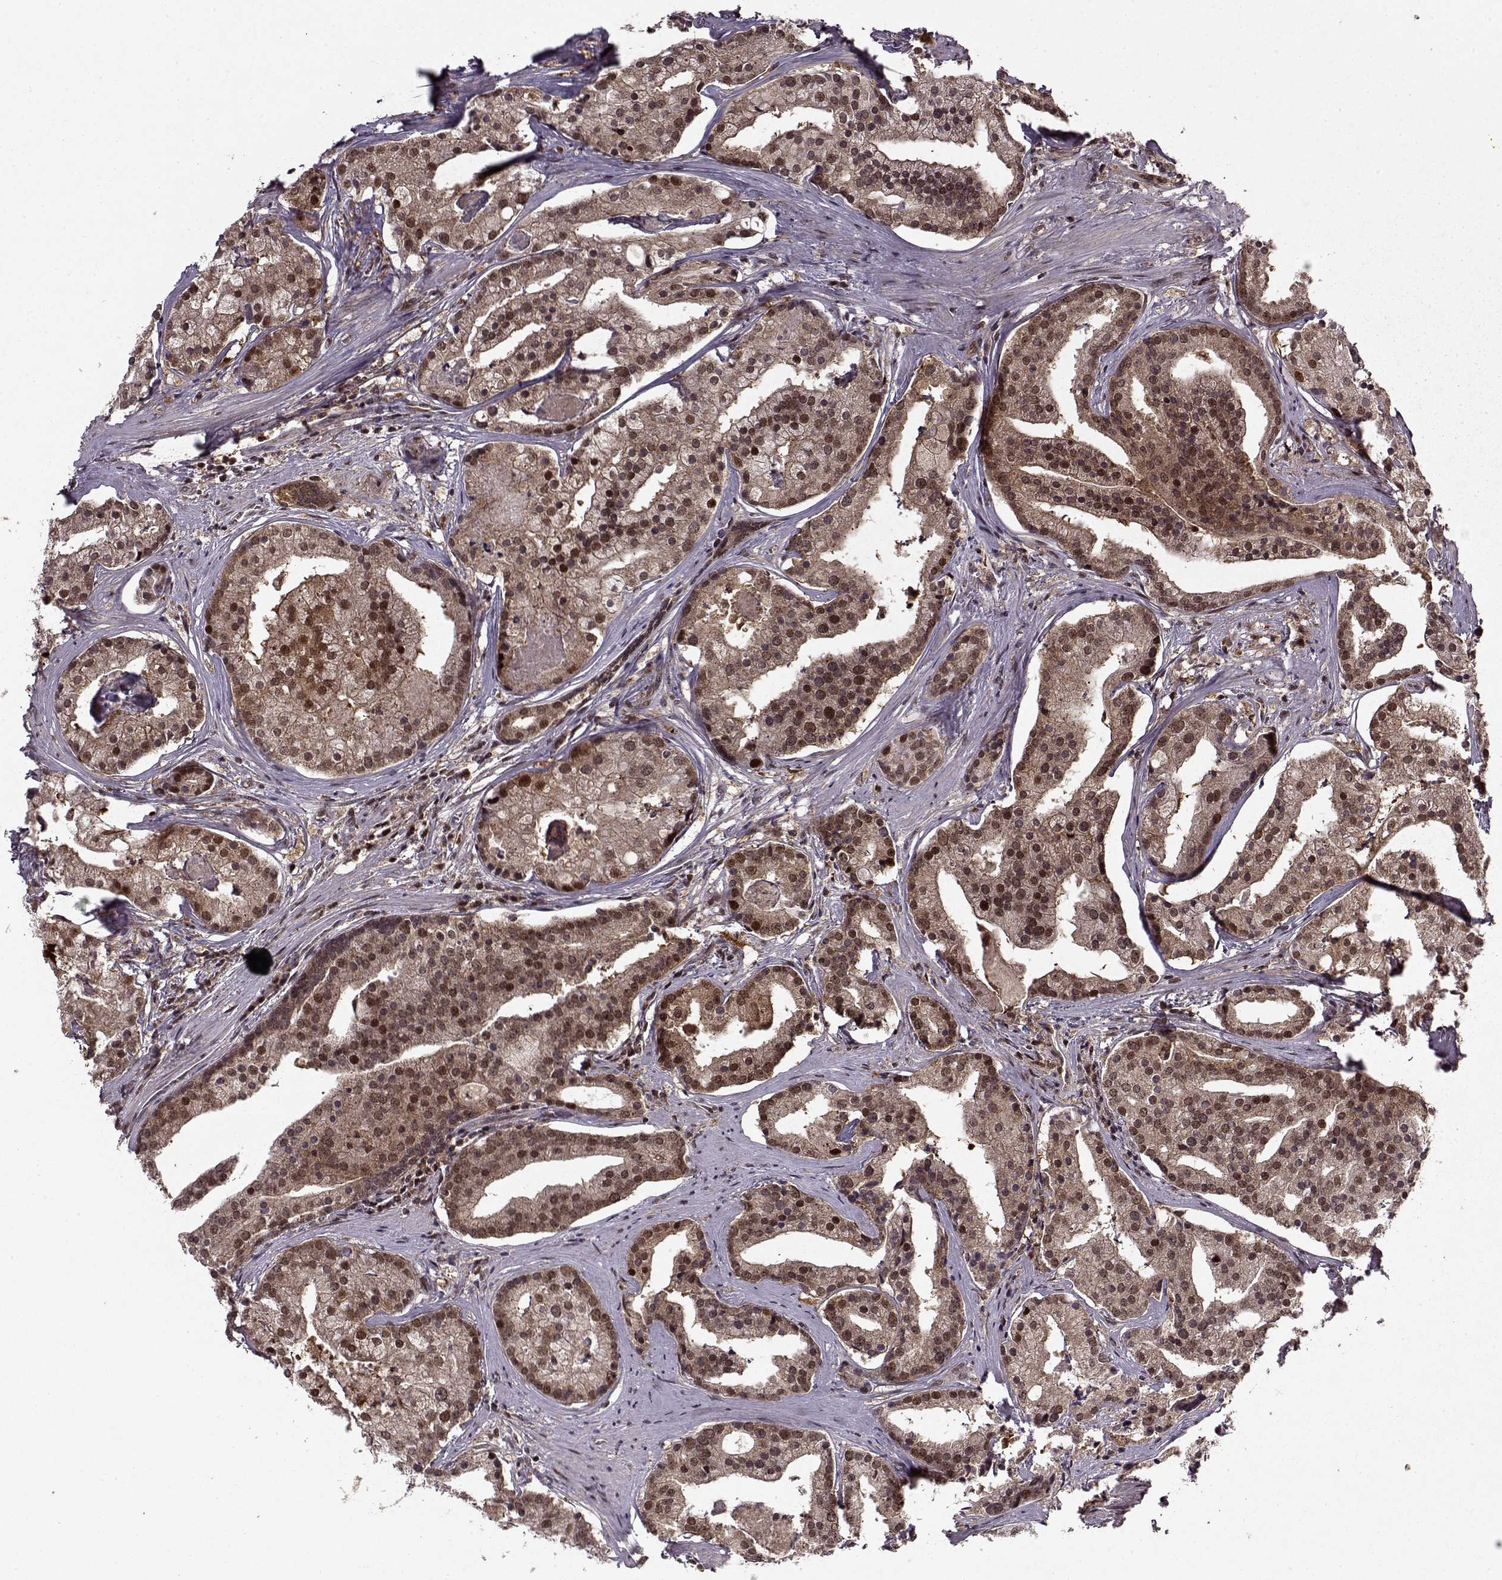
{"staining": {"intensity": "moderate", "quantity": ">75%", "location": "cytoplasmic/membranous,nuclear"}, "tissue": "prostate cancer", "cell_type": "Tumor cells", "image_type": "cancer", "snomed": [{"axis": "morphology", "description": "Adenocarcinoma, NOS"}, {"axis": "topography", "description": "Prostate and seminal vesicle, NOS"}, {"axis": "topography", "description": "Prostate"}], "caption": "Prostate cancer (adenocarcinoma) was stained to show a protein in brown. There is medium levels of moderate cytoplasmic/membranous and nuclear staining in approximately >75% of tumor cells.", "gene": "PSMA7", "patient": {"sex": "male", "age": 44}}